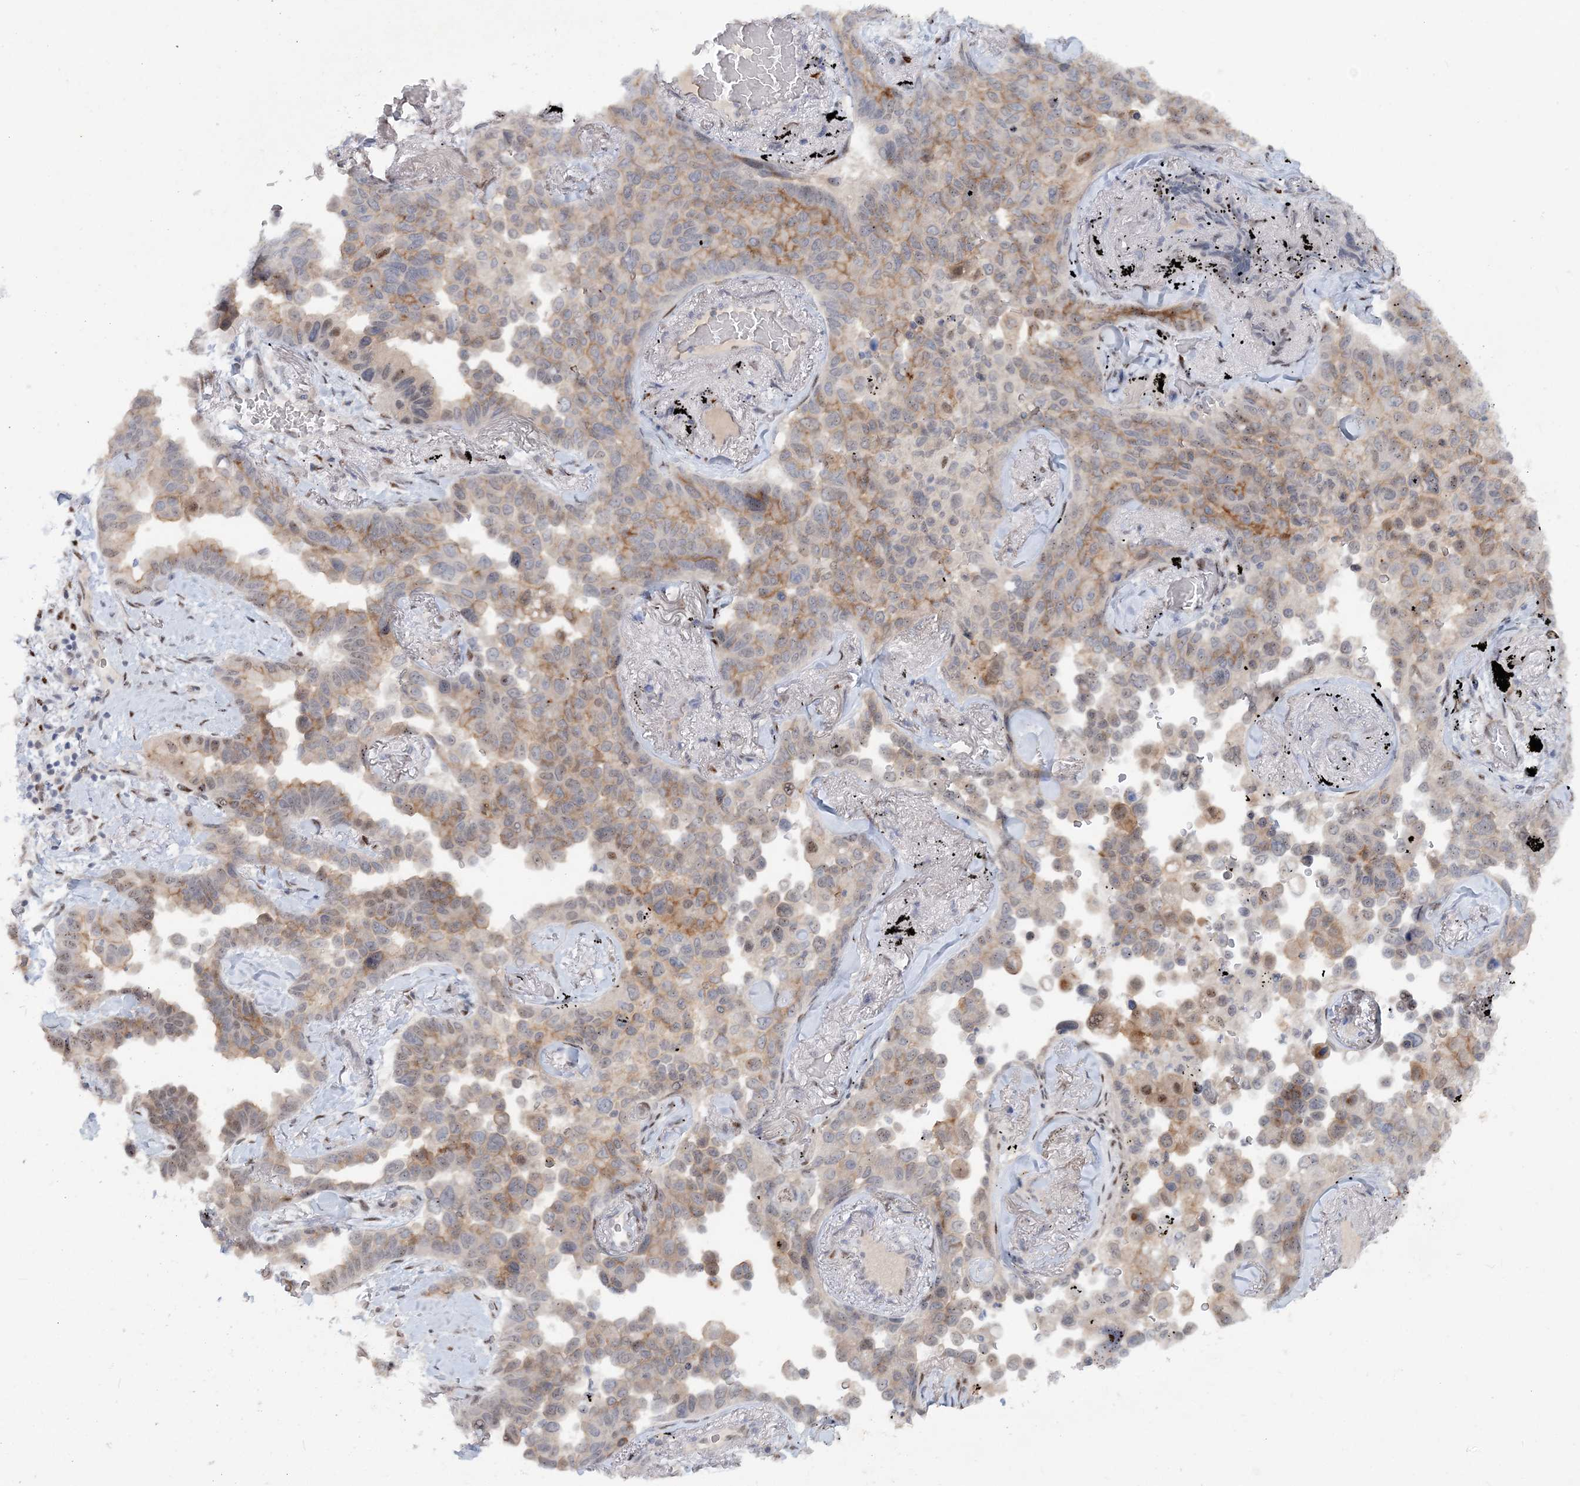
{"staining": {"intensity": "moderate", "quantity": "<25%", "location": "cytoplasmic/membranous"}, "tissue": "lung cancer", "cell_type": "Tumor cells", "image_type": "cancer", "snomed": [{"axis": "morphology", "description": "Adenocarcinoma, NOS"}, {"axis": "topography", "description": "Lung"}], "caption": "Tumor cells display moderate cytoplasmic/membranous expression in approximately <25% of cells in adenocarcinoma (lung).", "gene": "GIN1", "patient": {"sex": "female", "age": 67}}